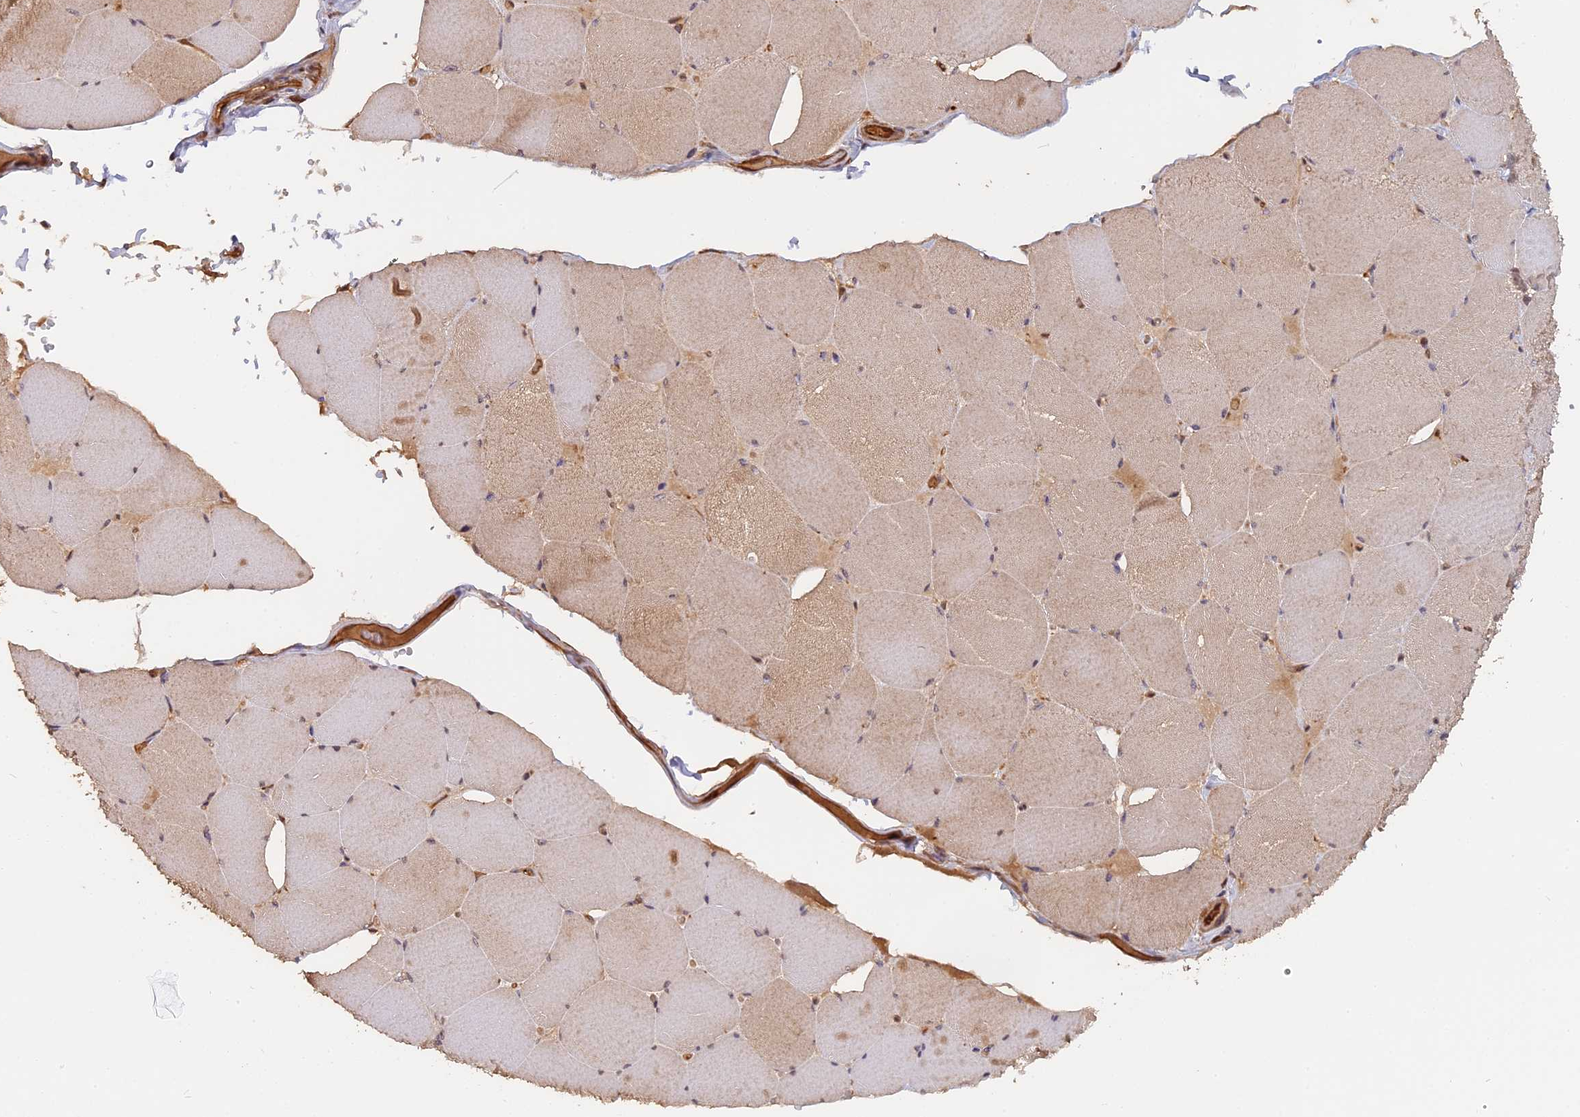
{"staining": {"intensity": "moderate", "quantity": "25%-75%", "location": "cytoplasmic/membranous"}, "tissue": "skeletal muscle", "cell_type": "Myocytes", "image_type": "normal", "snomed": [{"axis": "morphology", "description": "Normal tissue, NOS"}, {"axis": "topography", "description": "Skeletal muscle"}, {"axis": "topography", "description": "Head-Neck"}], "caption": "Benign skeletal muscle was stained to show a protein in brown. There is medium levels of moderate cytoplasmic/membranous positivity in approximately 25%-75% of myocytes. (Brightfield microscopy of DAB IHC at high magnification).", "gene": "SAC3D1", "patient": {"sex": "male", "age": 66}}